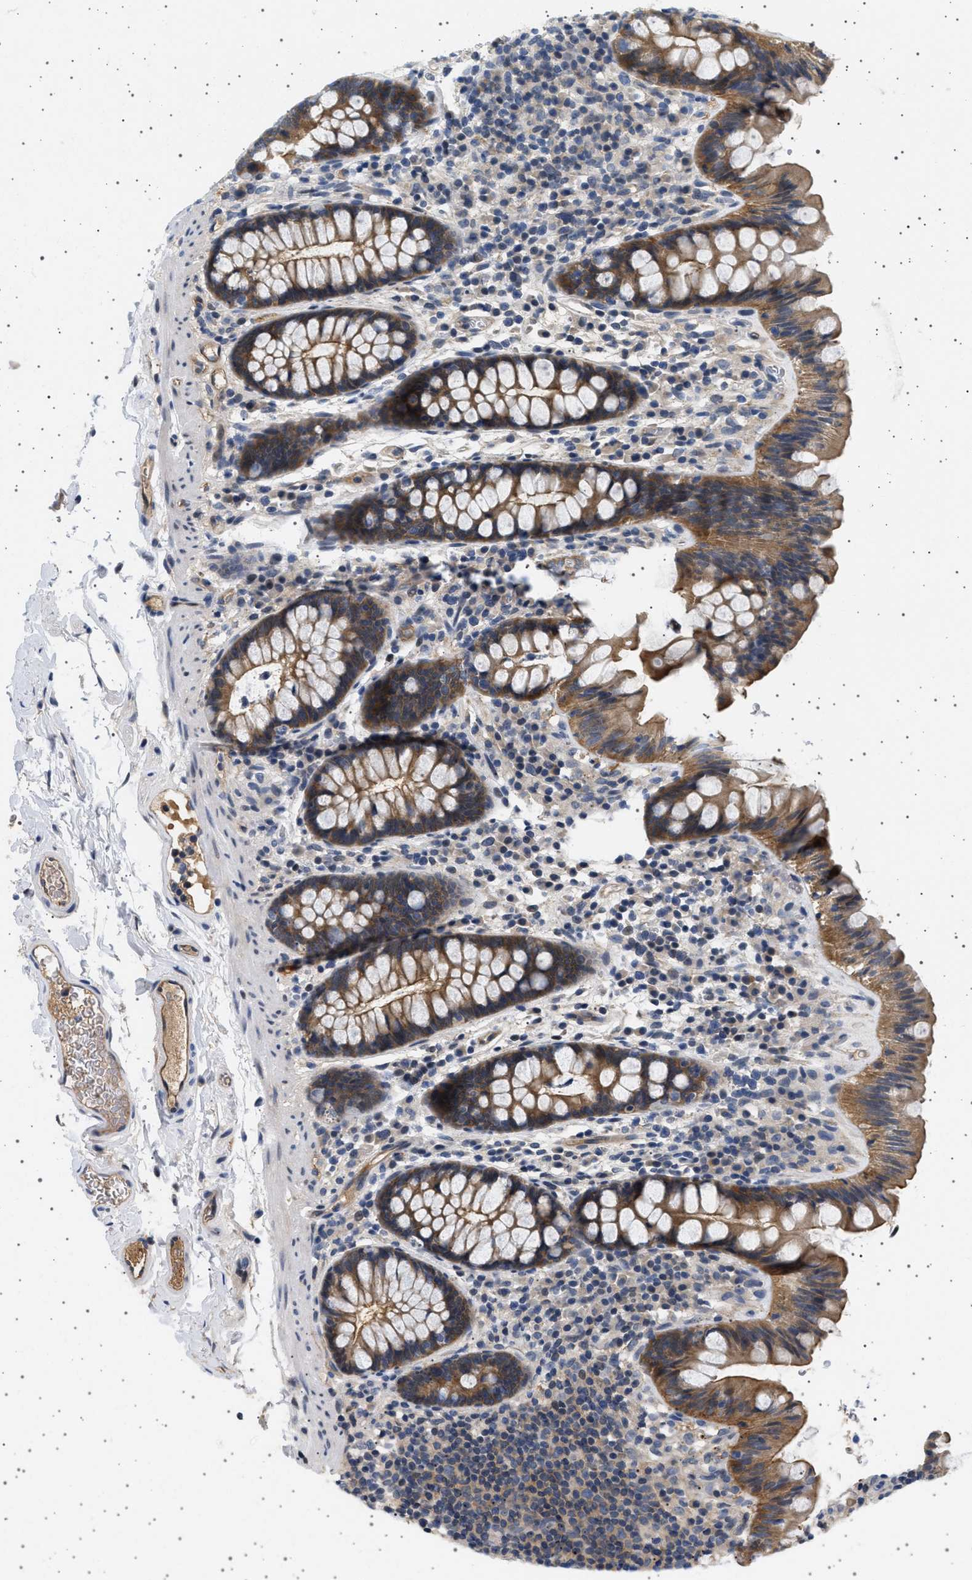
{"staining": {"intensity": "weak", "quantity": ">75%", "location": "cytoplasmic/membranous"}, "tissue": "colon", "cell_type": "Endothelial cells", "image_type": "normal", "snomed": [{"axis": "morphology", "description": "Normal tissue, NOS"}, {"axis": "topography", "description": "Colon"}], "caption": "Colon stained with IHC shows weak cytoplasmic/membranous expression in approximately >75% of endothelial cells. Using DAB (brown) and hematoxylin (blue) stains, captured at high magnification using brightfield microscopy.", "gene": "PLPP6", "patient": {"sex": "female", "age": 80}}